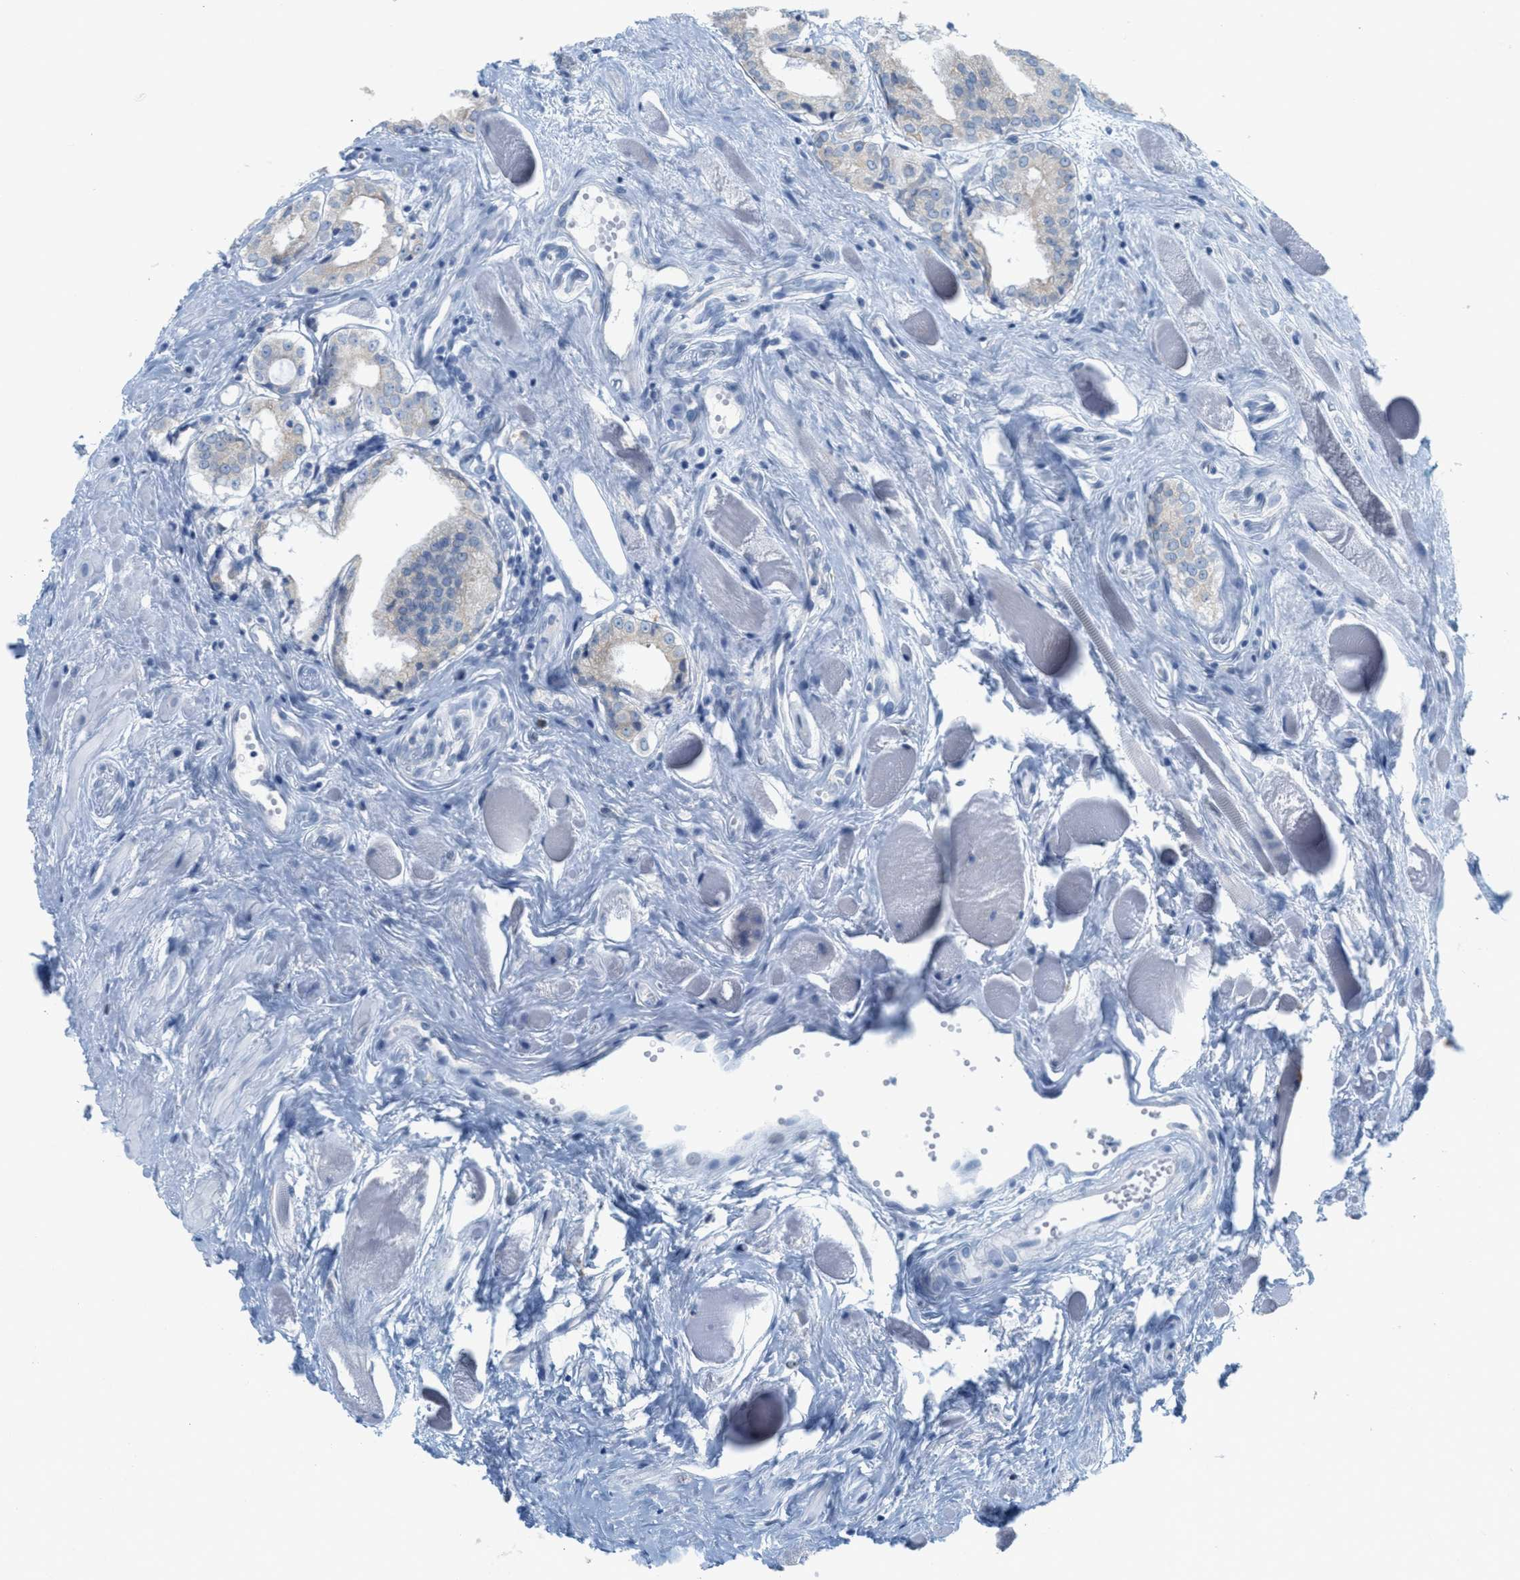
{"staining": {"intensity": "weak", "quantity": ">75%", "location": "cytoplasmic/membranous"}, "tissue": "prostate cancer", "cell_type": "Tumor cells", "image_type": "cancer", "snomed": [{"axis": "morphology", "description": "Adenocarcinoma, Low grade"}, {"axis": "topography", "description": "Prostate"}], "caption": "Immunohistochemistry (IHC) (DAB (3,3'-diaminobenzidine)) staining of human prostate cancer (adenocarcinoma (low-grade)) reveals weak cytoplasmic/membranous protein staining in about >75% of tumor cells.", "gene": "TEX264", "patient": {"sex": "male", "age": 57}}